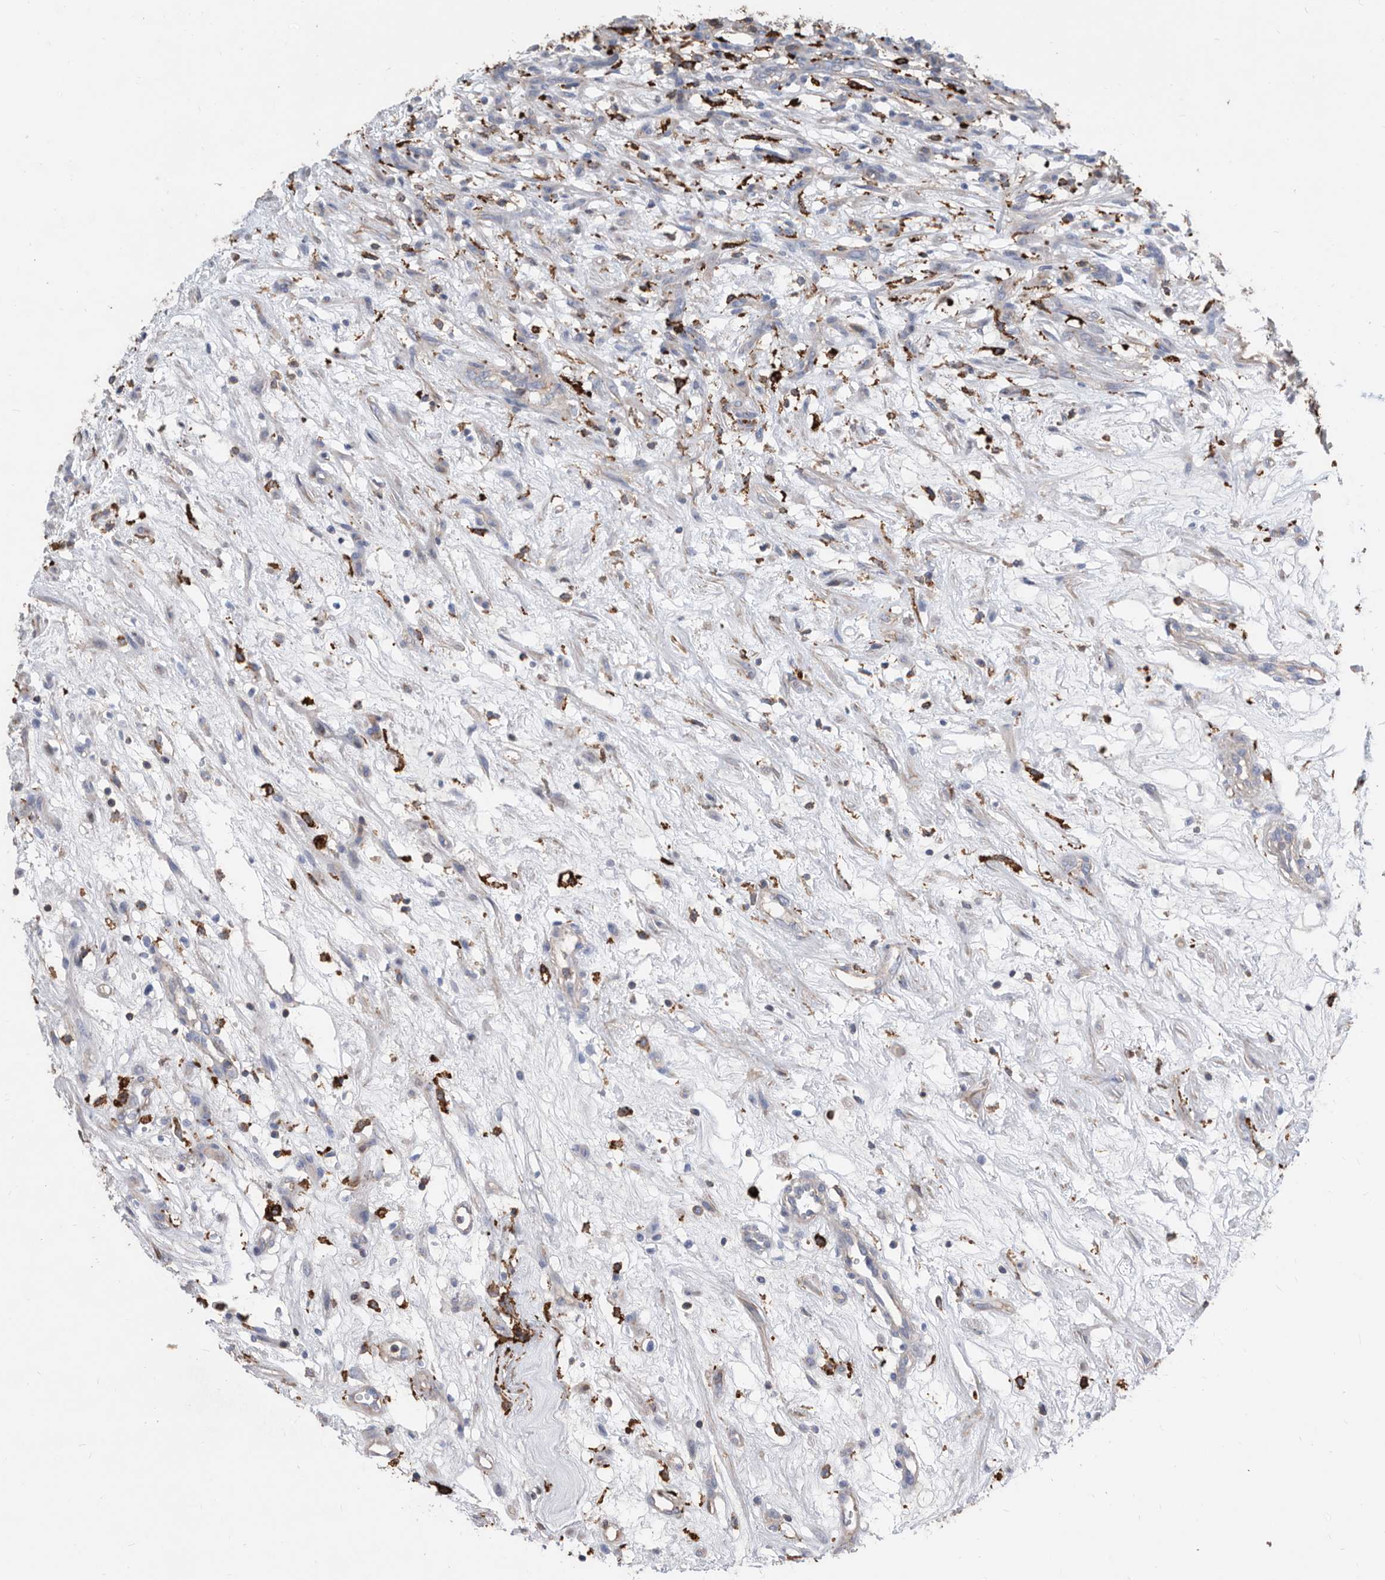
{"staining": {"intensity": "negative", "quantity": "none", "location": "none"}, "tissue": "renal cancer", "cell_type": "Tumor cells", "image_type": "cancer", "snomed": [{"axis": "morphology", "description": "Adenocarcinoma, NOS"}, {"axis": "topography", "description": "Kidney"}], "caption": "IHC photomicrograph of neoplastic tissue: human renal adenocarcinoma stained with DAB (3,3'-diaminobenzidine) shows no significant protein positivity in tumor cells.", "gene": "MS4A4A", "patient": {"sex": "female", "age": 57}}